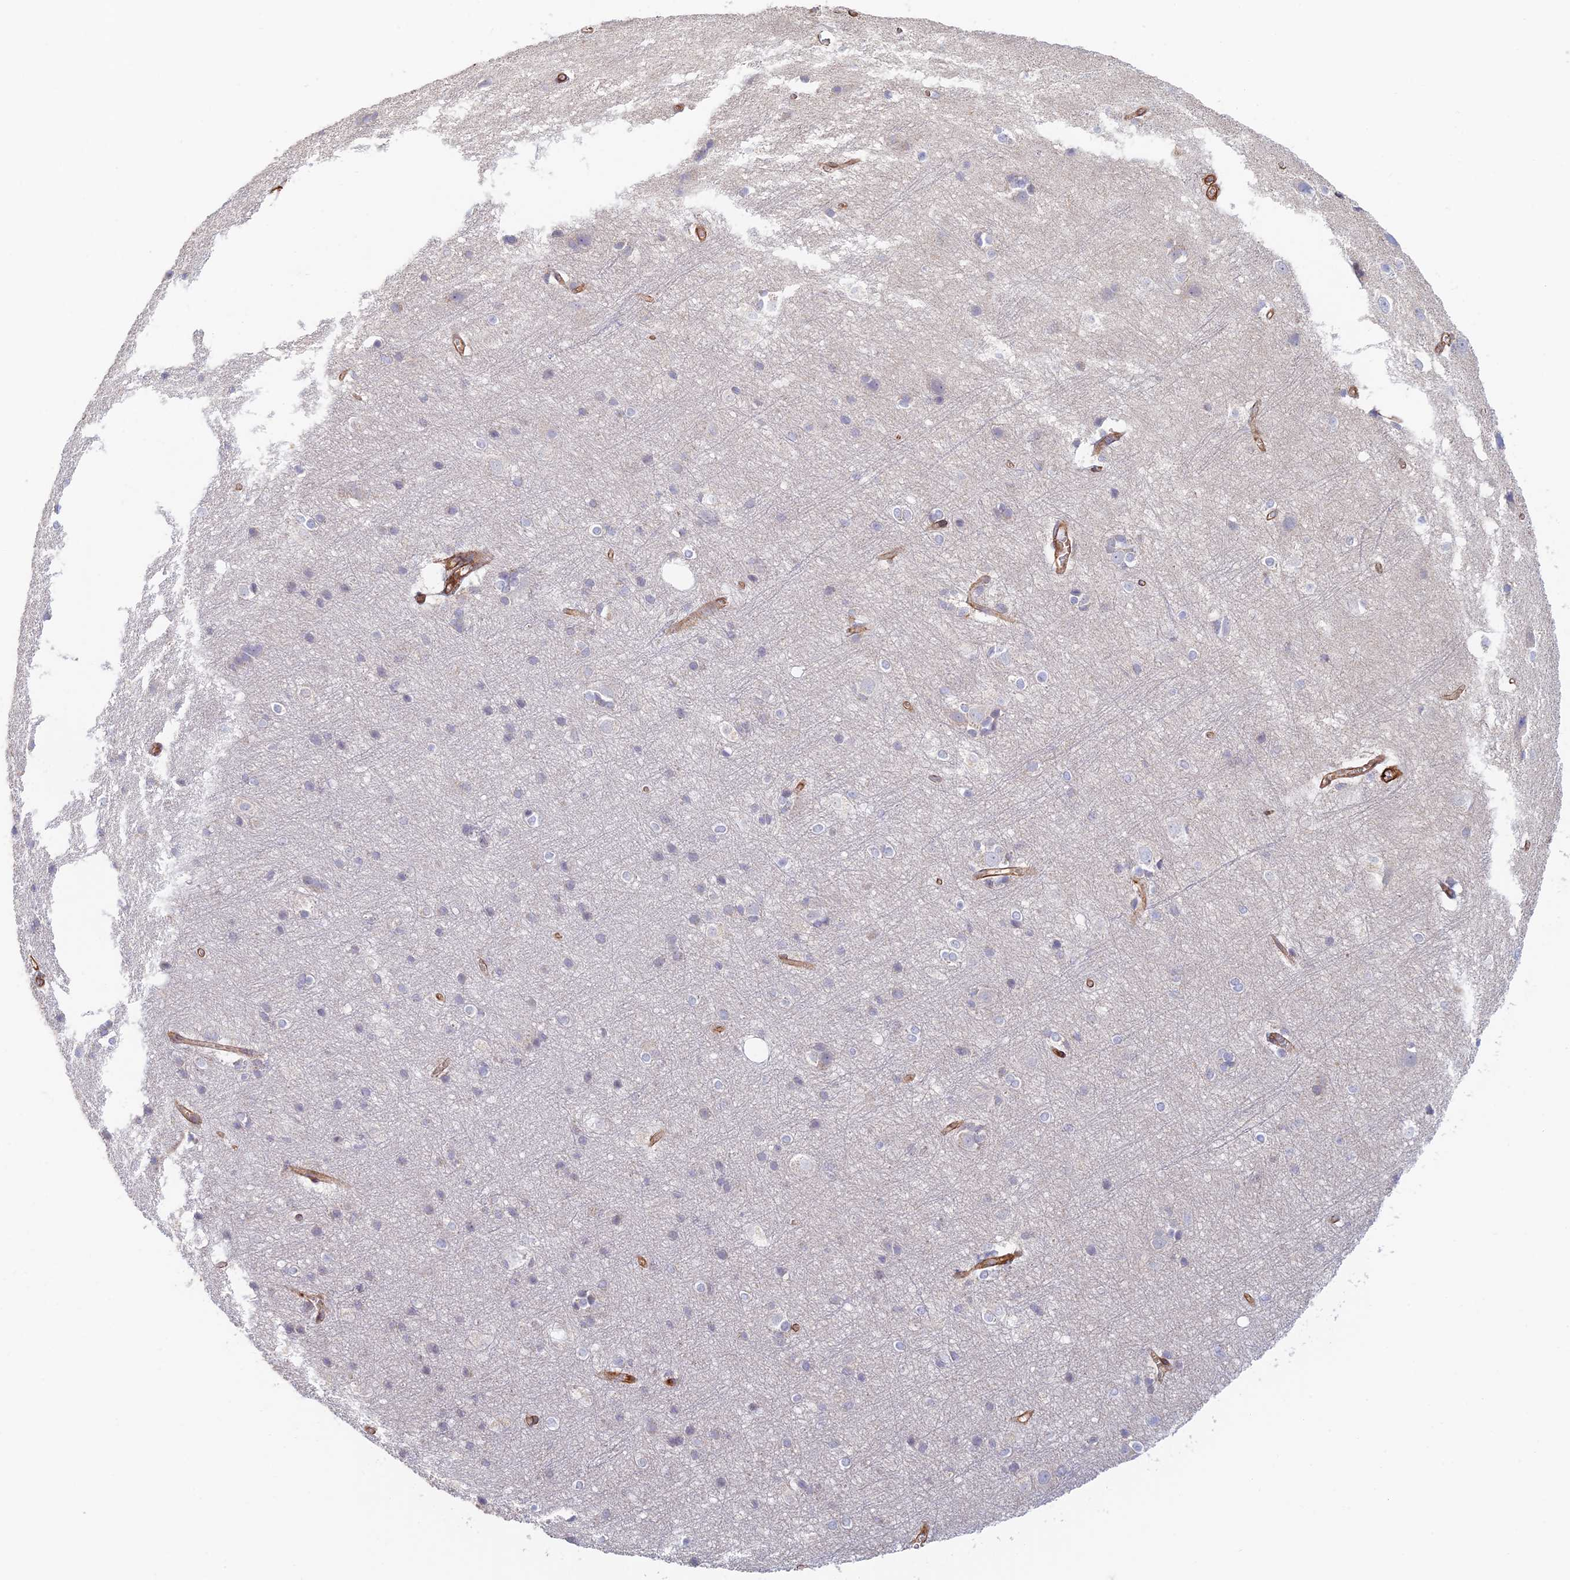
{"staining": {"intensity": "strong", "quantity": ">75%", "location": "cytoplasmic/membranous"}, "tissue": "cerebral cortex", "cell_type": "Endothelial cells", "image_type": "normal", "snomed": [{"axis": "morphology", "description": "Normal tissue, NOS"}, {"axis": "topography", "description": "Cerebral cortex"}], "caption": "An immunohistochemistry micrograph of unremarkable tissue is shown. Protein staining in brown labels strong cytoplasmic/membranous positivity in cerebral cortex within endothelial cells. Immunohistochemistry (ihc) stains the protein in brown and the nuclei are stained blue.", "gene": "PAK4", "patient": {"sex": "male", "age": 54}}